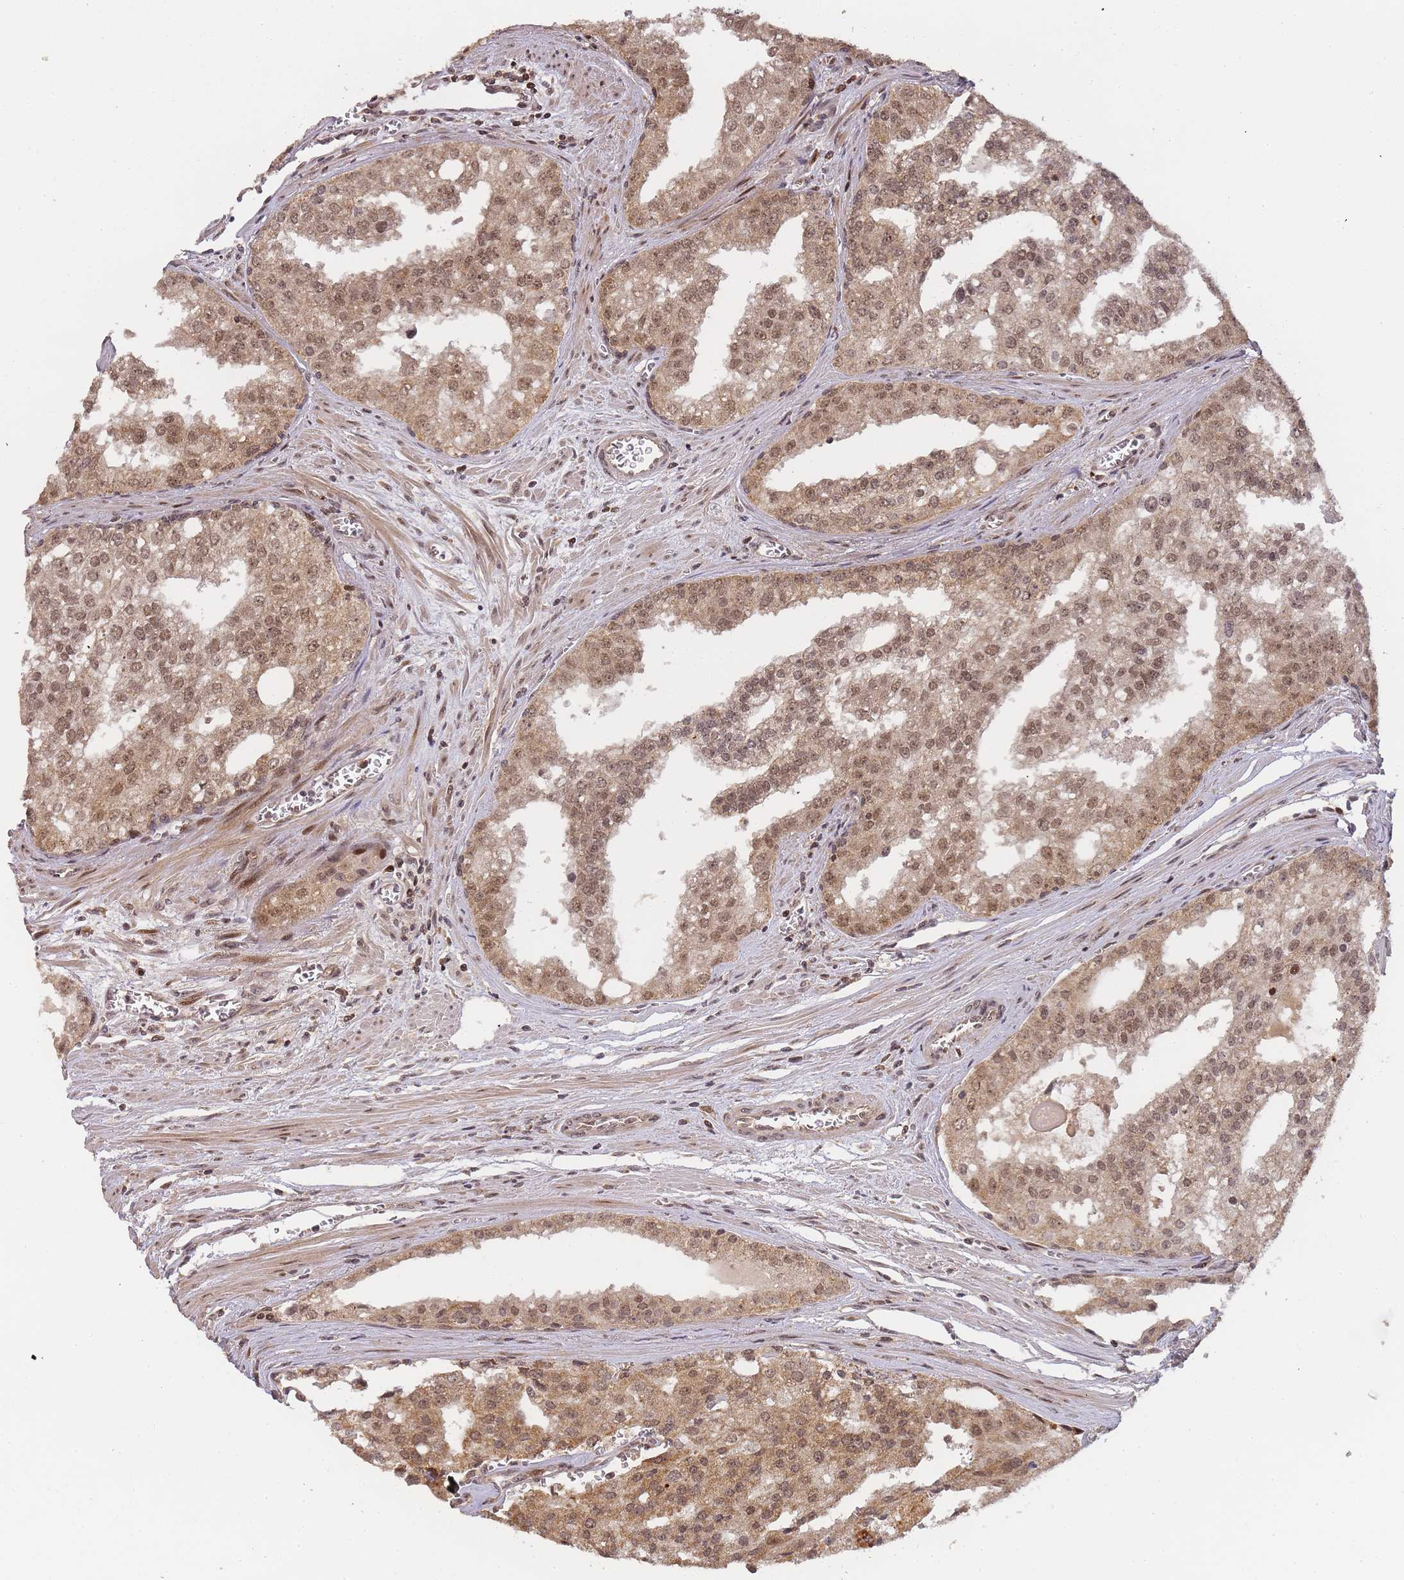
{"staining": {"intensity": "moderate", "quantity": ">75%", "location": "cytoplasmic/membranous,nuclear"}, "tissue": "prostate cancer", "cell_type": "Tumor cells", "image_type": "cancer", "snomed": [{"axis": "morphology", "description": "Adenocarcinoma, High grade"}, {"axis": "topography", "description": "Prostate"}], "caption": "This histopathology image reveals IHC staining of adenocarcinoma (high-grade) (prostate), with medium moderate cytoplasmic/membranous and nuclear staining in approximately >75% of tumor cells.", "gene": "ZNF497", "patient": {"sex": "male", "age": 68}}